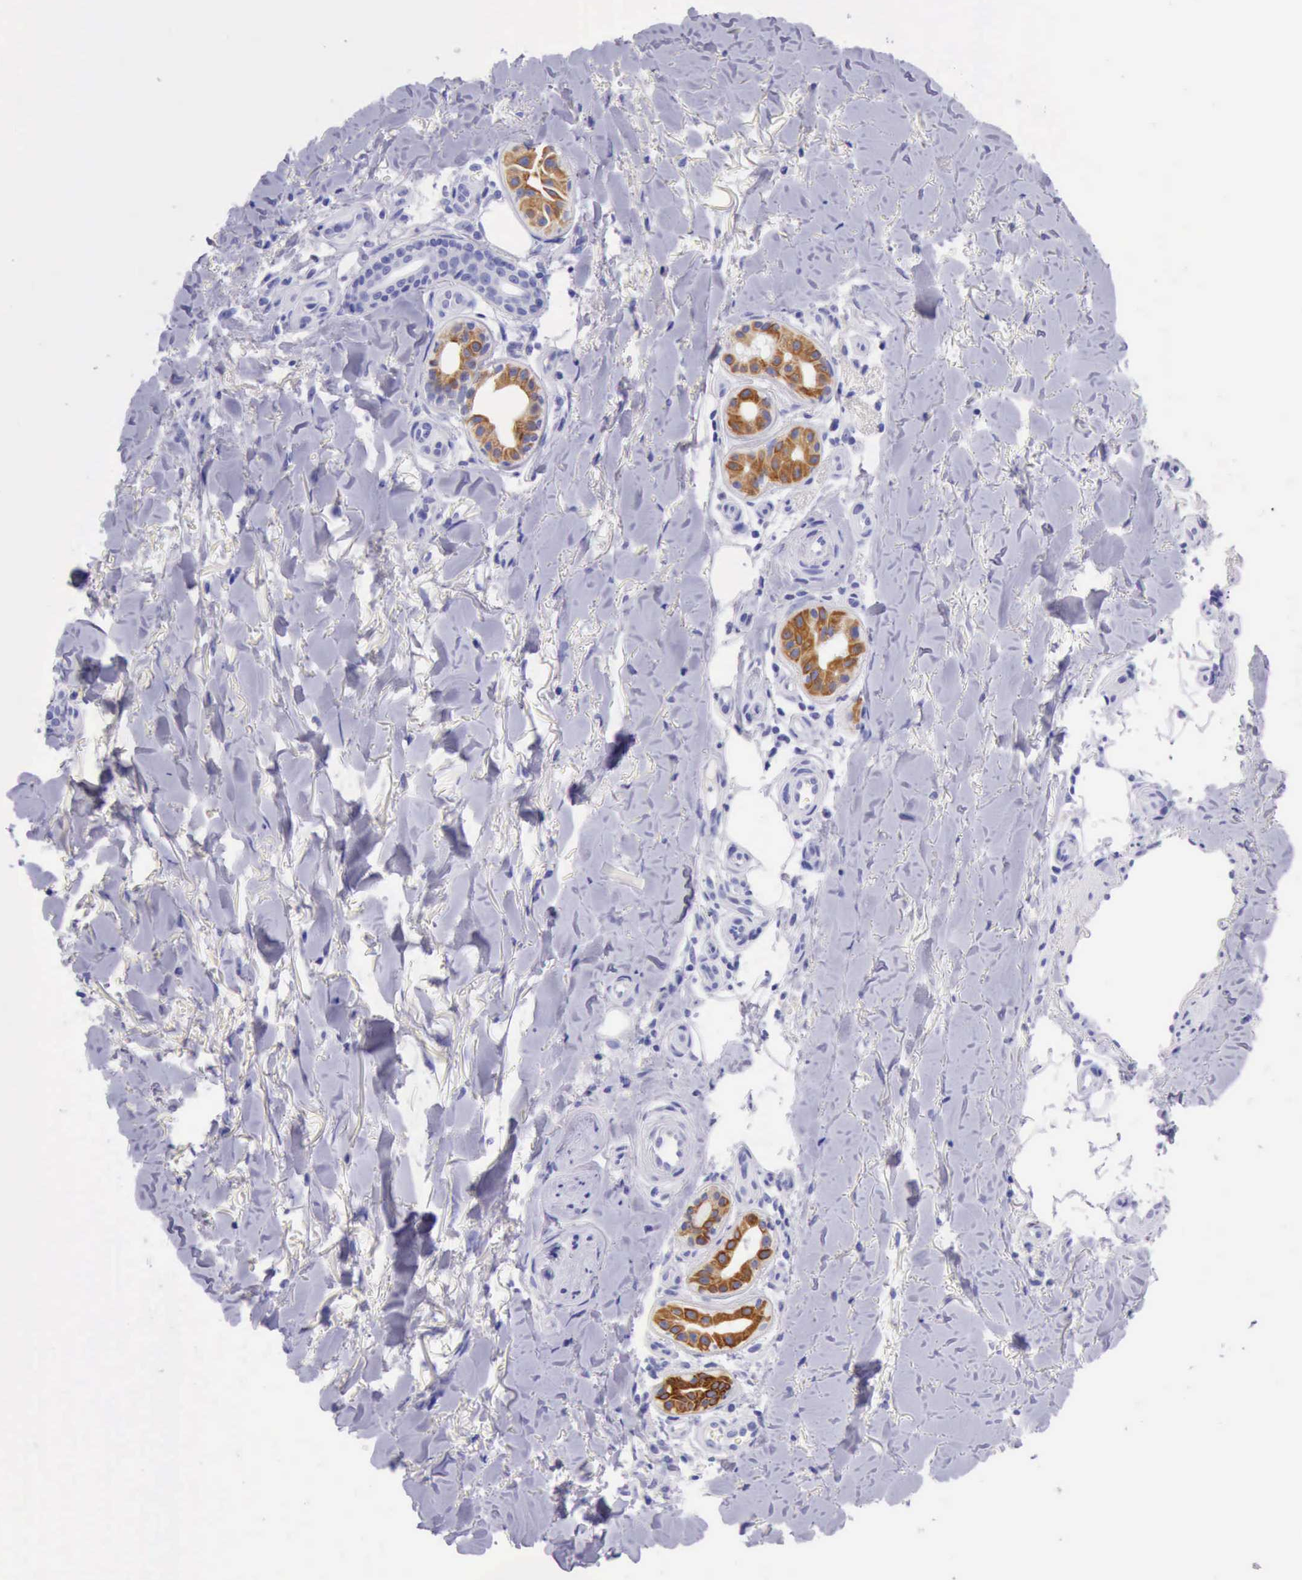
{"staining": {"intensity": "negative", "quantity": "none", "location": "none"}, "tissue": "skin cancer", "cell_type": "Tumor cells", "image_type": "cancer", "snomed": [{"axis": "morphology", "description": "Basal cell carcinoma"}, {"axis": "topography", "description": "Skin"}], "caption": "This is an immunohistochemistry micrograph of human skin cancer (basal cell carcinoma). There is no expression in tumor cells.", "gene": "KRT8", "patient": {"sex": "male", "age": 81}}